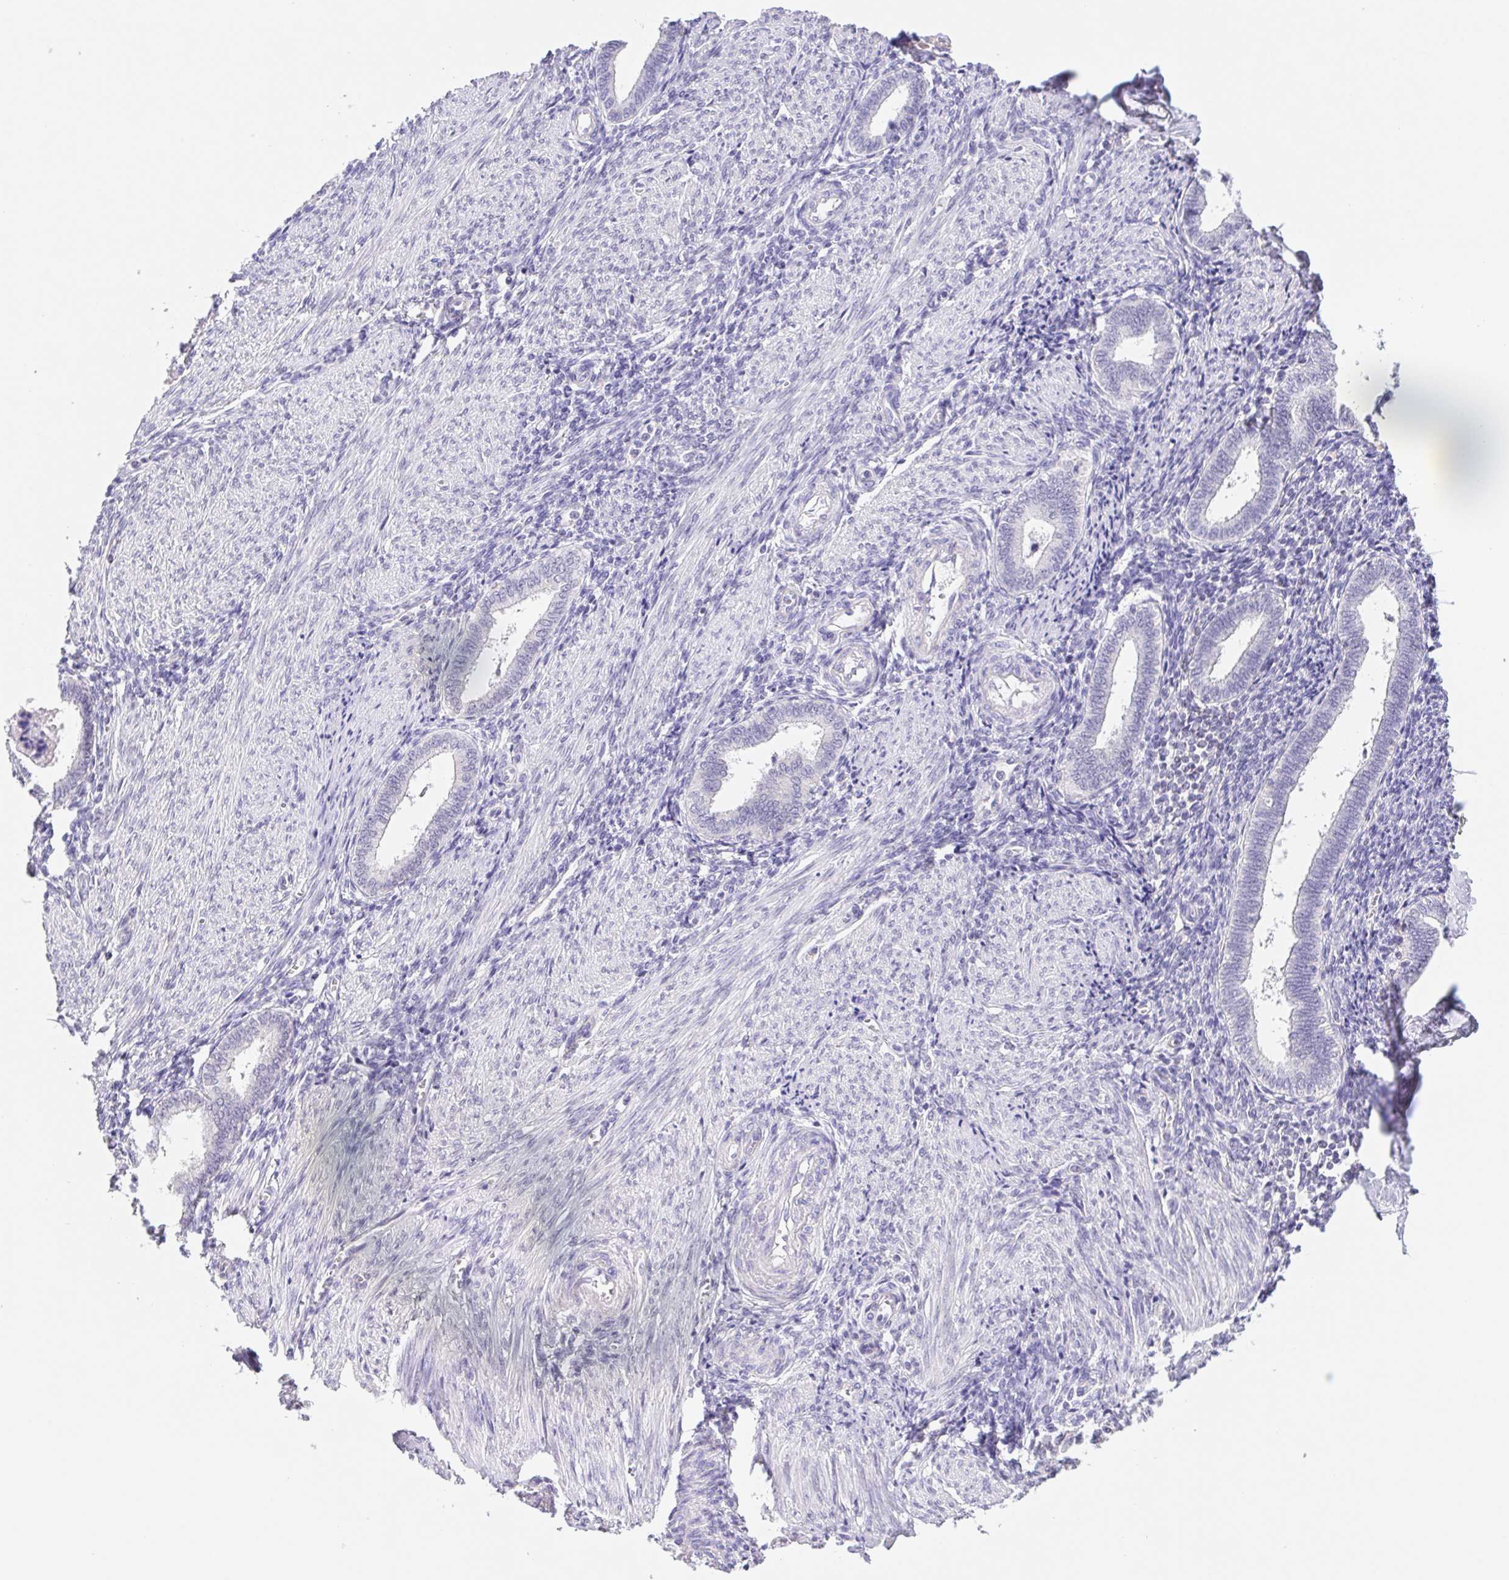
{"staining": {"intensity": "negative", "quantity": "none", "location": "none"}, "tissue": "endometrium", "cell_type": "Cells in endometrial stroma", "image_type": "normal", "snomed": [{"axis": "morphology", "description": "Normal tissue, NOS"}, {"axis": "topography", "description": "Endometrium"}], "caption": "Cells in endometrial stroma show no significant staining in normal endometrium.", "gene": "FKBP6", "patient": {"sex": "female", "age": 42}}